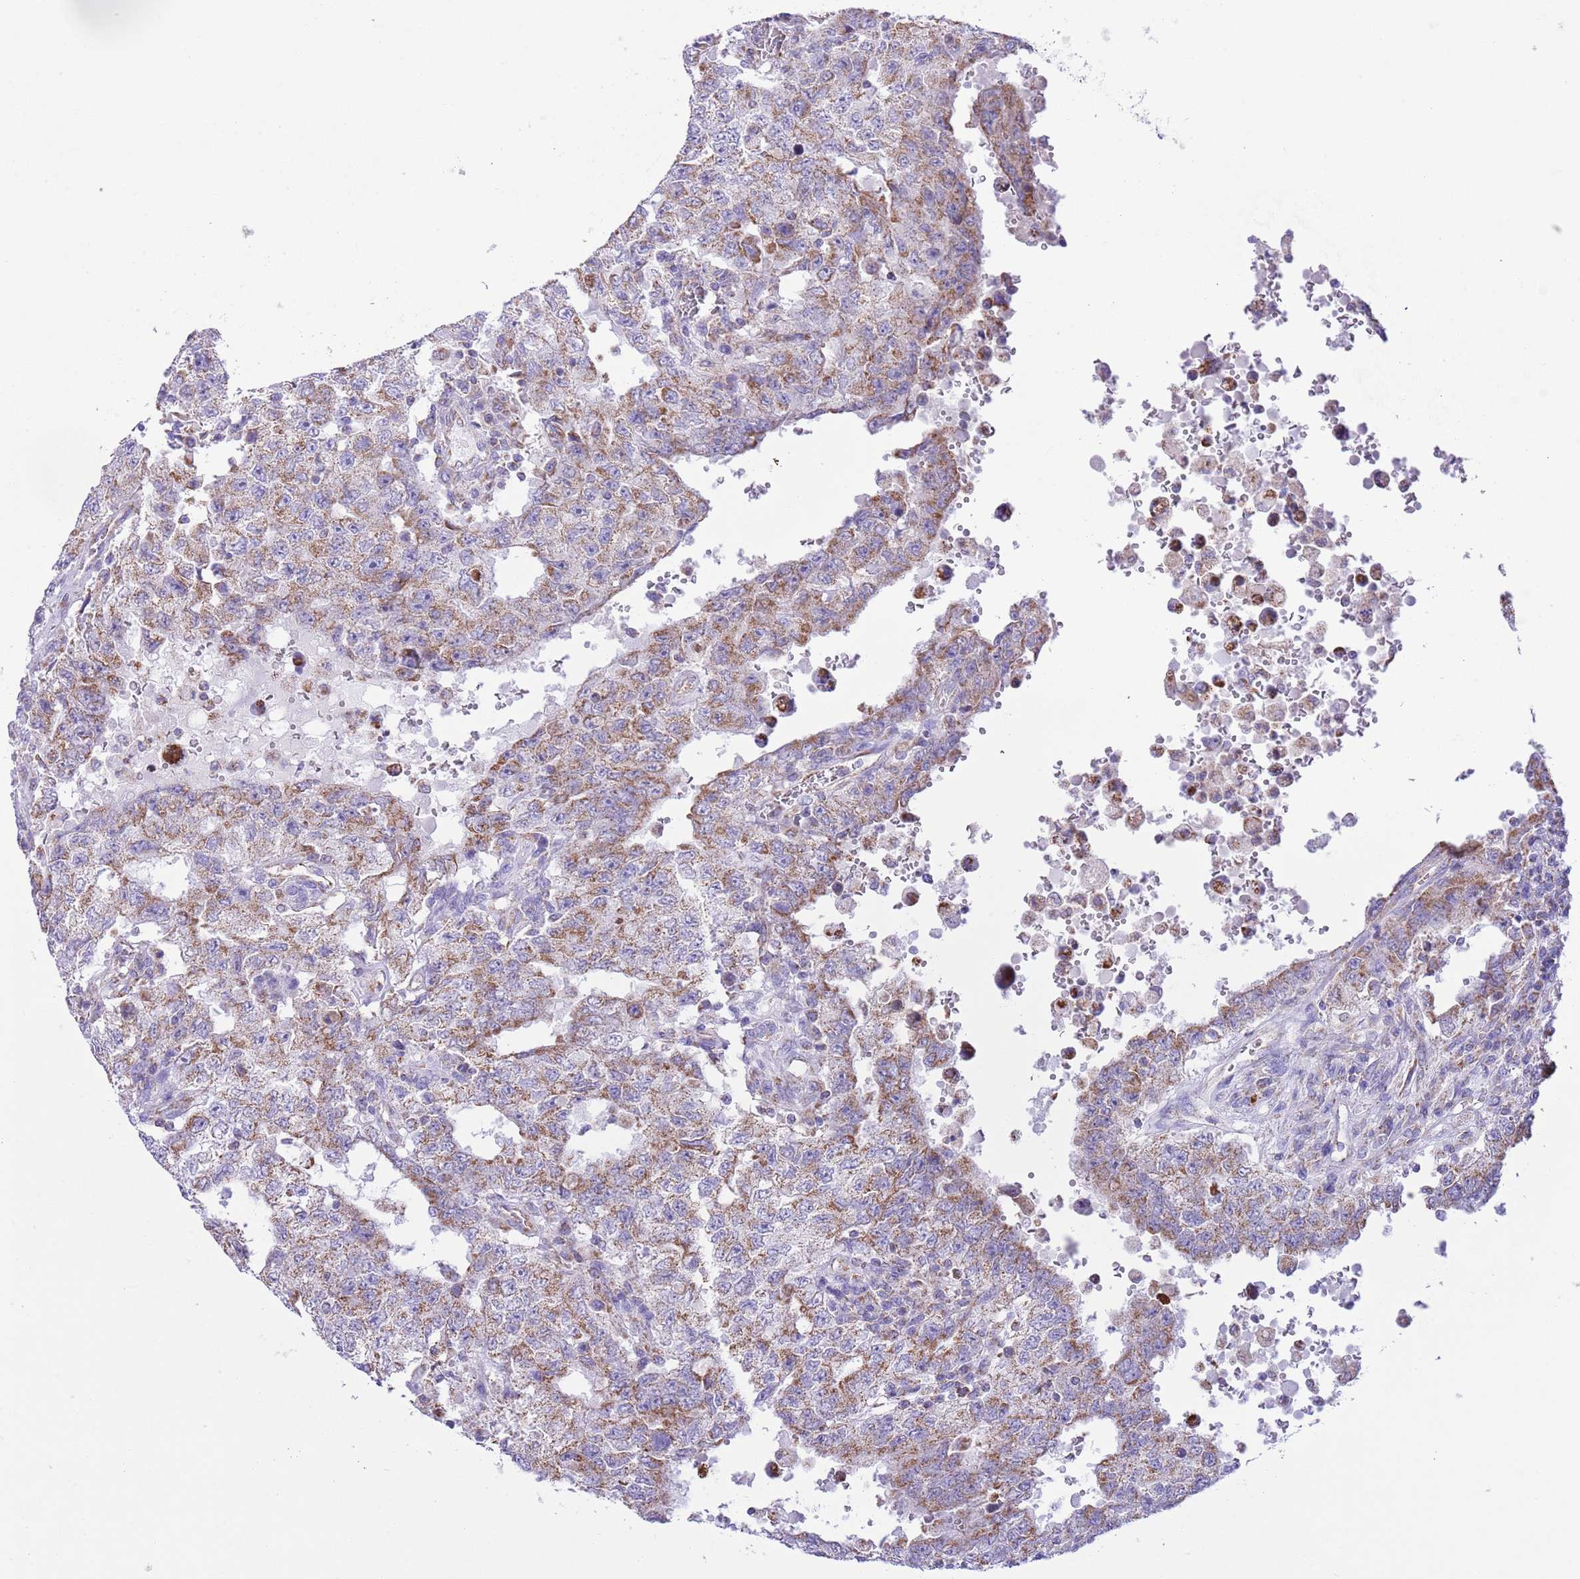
{"staining": {"intensity": "moderate", "quantity": ">75%", "location": "cytoplasmic/membranous"}, "tissue": "testis cancer", "cell_type": "Tumor cells", "image_type": "cancer", "snomed": [{"axis": "morphology", "description": "Carcinoma, Embryonal, NOS"}, {"axis": "topography", "description": "Testis"}], "caption": "Immunohistochemical staining of testis cancer demonstrates medium levels of moderate cytoplasmic/membranous protein positivity in approximately >75% of tumor cells. The staining was performed using DAB (3,3'-diaminobenzidine) to visualize the protein expression in brown, while the nuclei were stained in blue with hematoxylin (Magnification: 20x).", "gene": "TEKTIP1", "patient": {"sex": "male", "age": 26}}